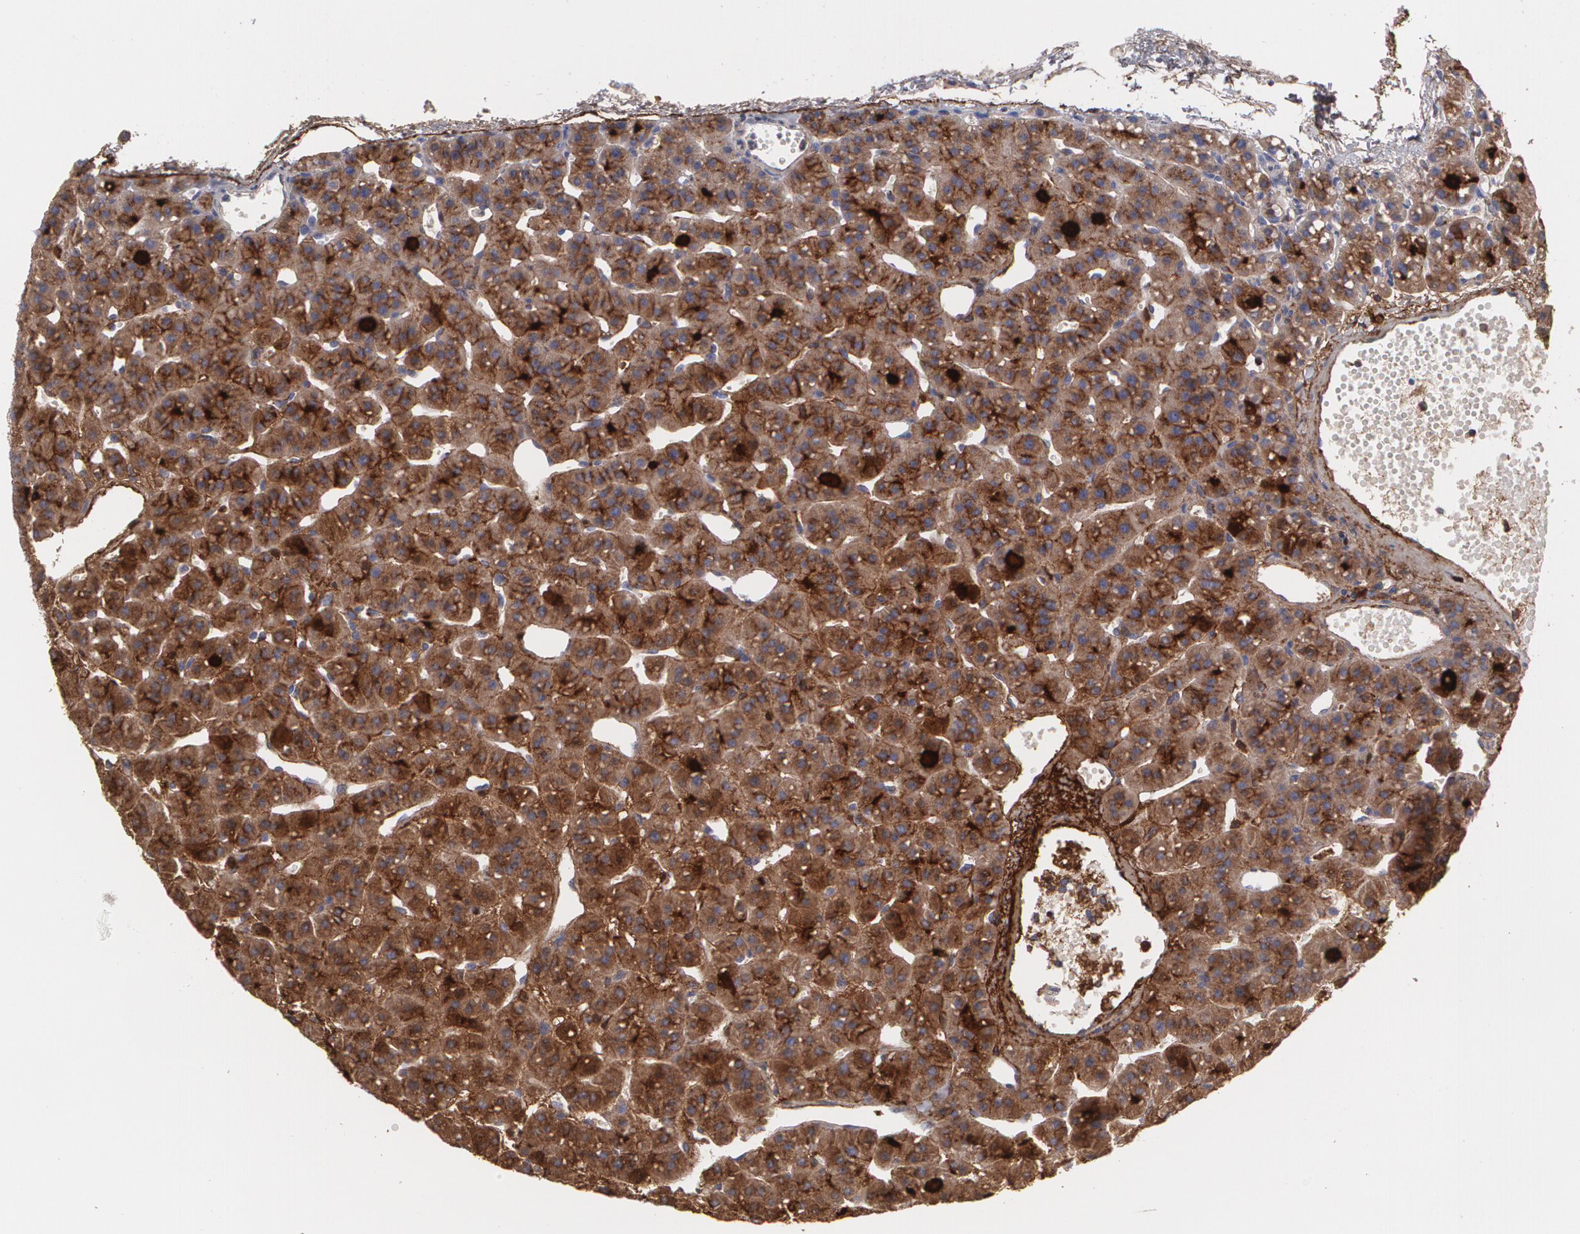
{"staining": {"intensity": "strong", "quantity": ">75%", "location": "cytoplasmic/membranous"}, "tissue": "parathyroid gland", "cell_type": "Glandular cells", "image_type": "normal", "snomed": [{"axis": "morphology", "description": "Normal tissue, NOS"}, {"axis": "topography", "description": "Parathyroid gland"}], "caption": "IHC image of unremarkable parathyroid gland stained for a protein (brown), which exhibits high levels of strong cytoplasmic/membranous expression in approximately >75% of glandular cells.", "gene": "FBLN1", "patient": {"sex": "female", "age": 76}}